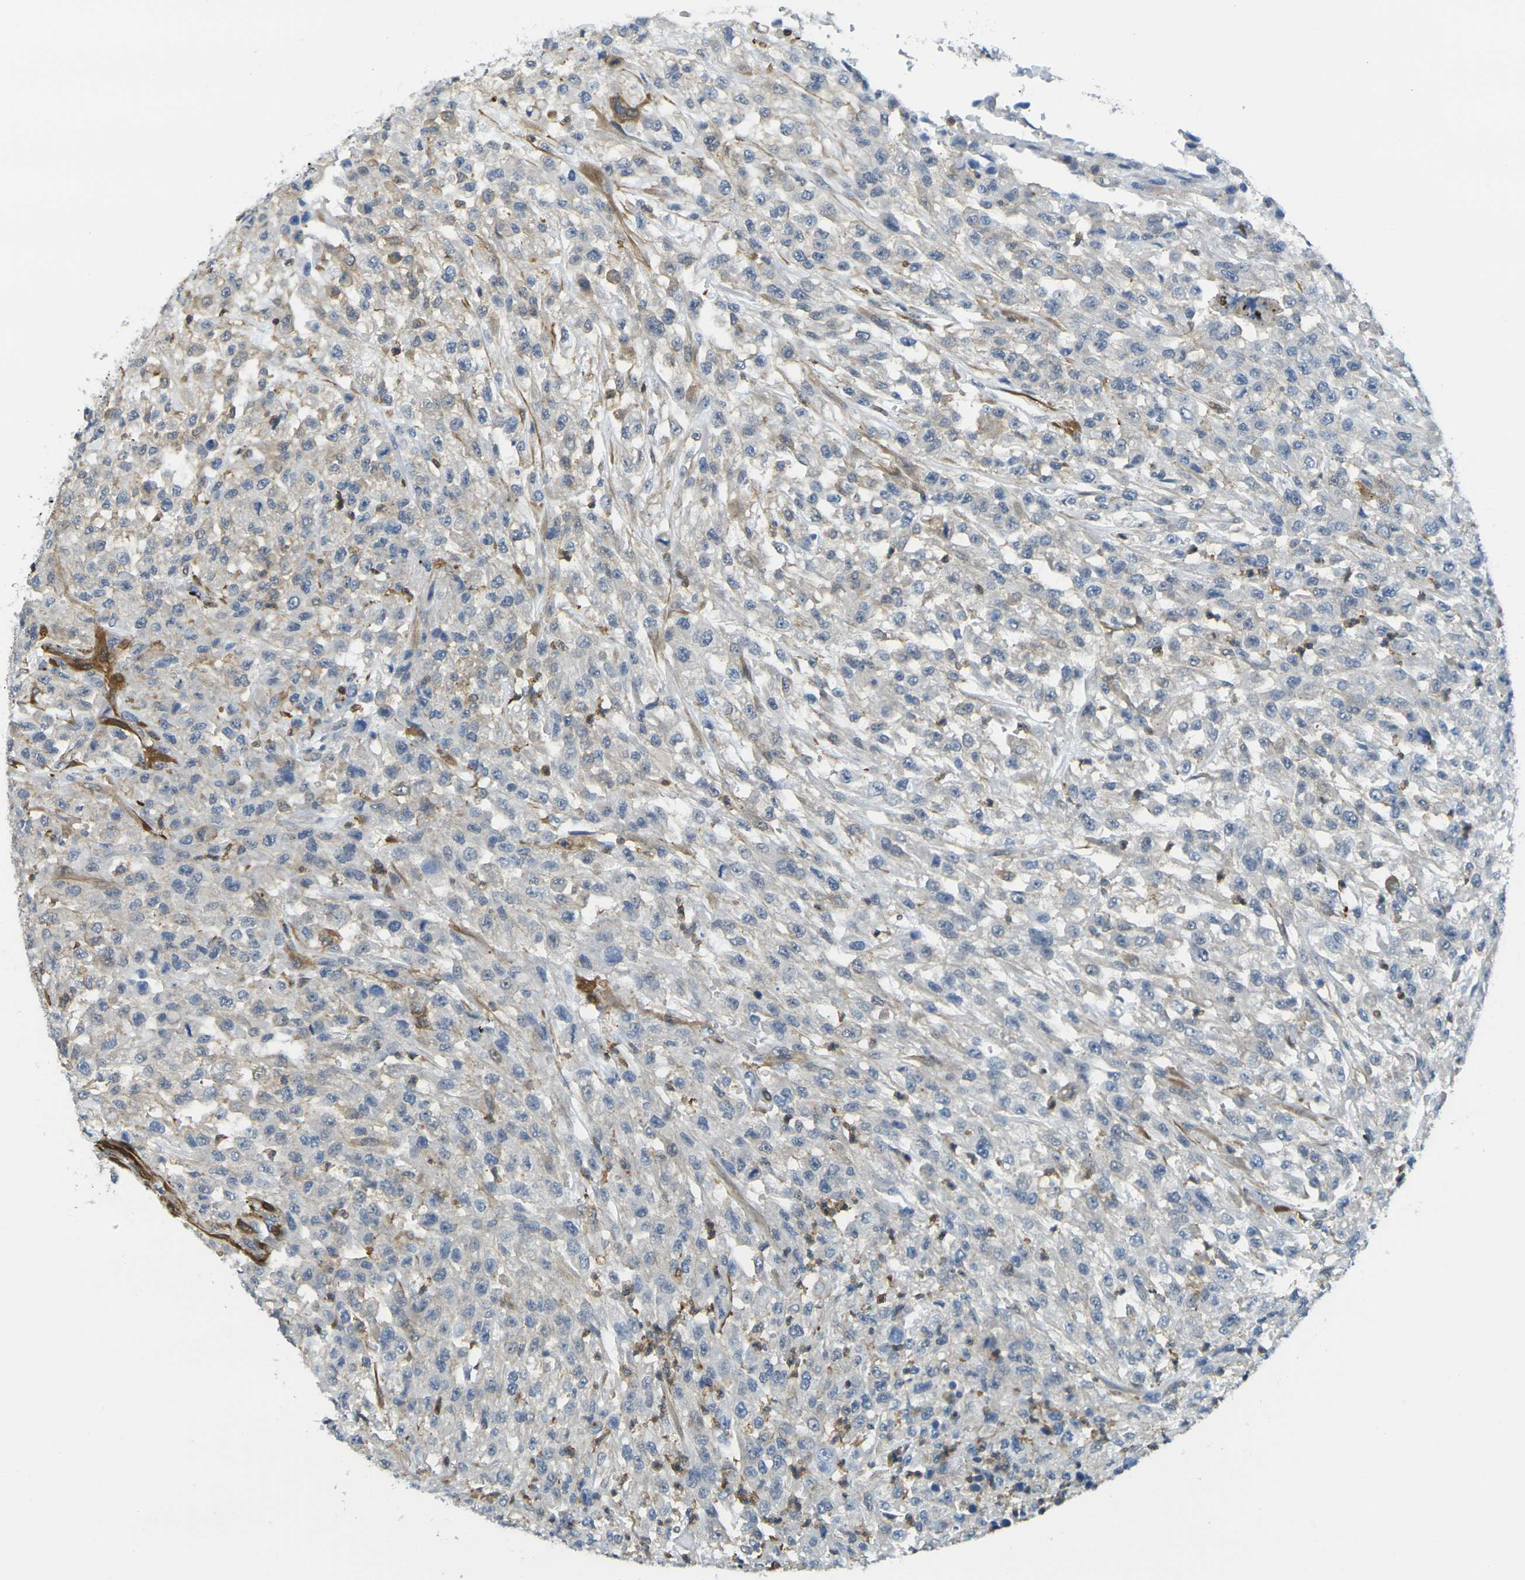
{"staining": {"intensity": "negative", "quantity": "none", "location": "none"}, "tissue": "urothelial cancer", "cell_type": "Tumor cells", "image_type": "cancer", "snomed": [{"axis": "morphology", "description": "Urothelial carcinoma, High grade"}, {"axis": "topography", "description": "Urinary bladder"}], "caption": "Tumor cells show no significant protein staining in urothelial cancer. (Immunohistochemistry (ihc), brightfield microscopy, high magnification).", "gene": "LASP1", "patient": {"sex": "male", "age": 46}}